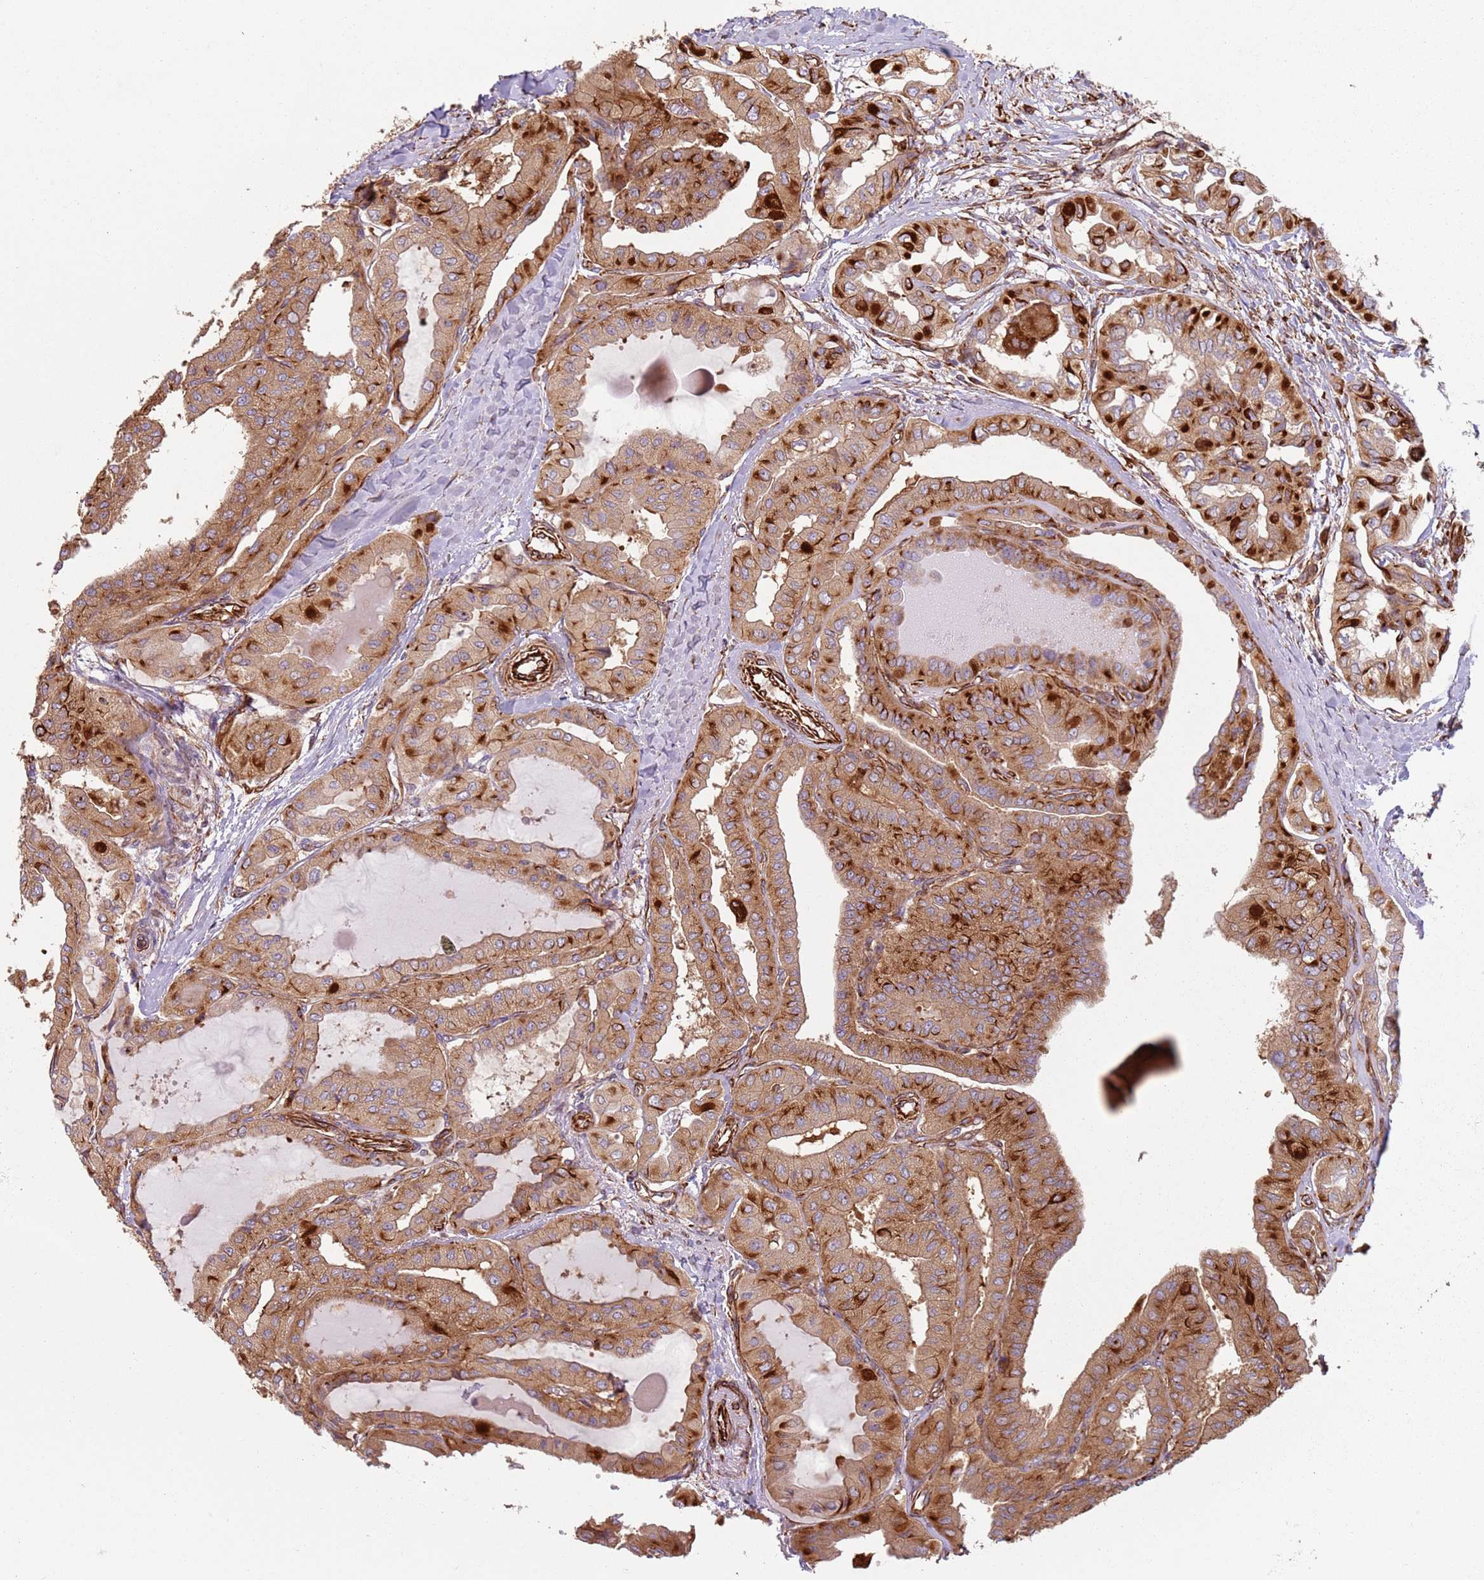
{"staining": {"intensity": "strong", "quantity": ">75%", "location": "cytoplasmic/membranous"}, "tissue": "thyroid cancer", "cell_type": "Tumor cells", "image_type": "cancer", "snomed": [{"axis": "morphology", "description": "Papillary adenocarcinoma, NOS"}, {"axis": "topography", "description": "Thyroid gland"}], "caption": "Tumor cells reveal high levels of strong cytoplasmic/membranous expression in about >75% of cells in human thyroid cancer. Nuclei are stained in blue.", "gene": "SNAPIN", "patient": {"sex": "female", "age": 59}}